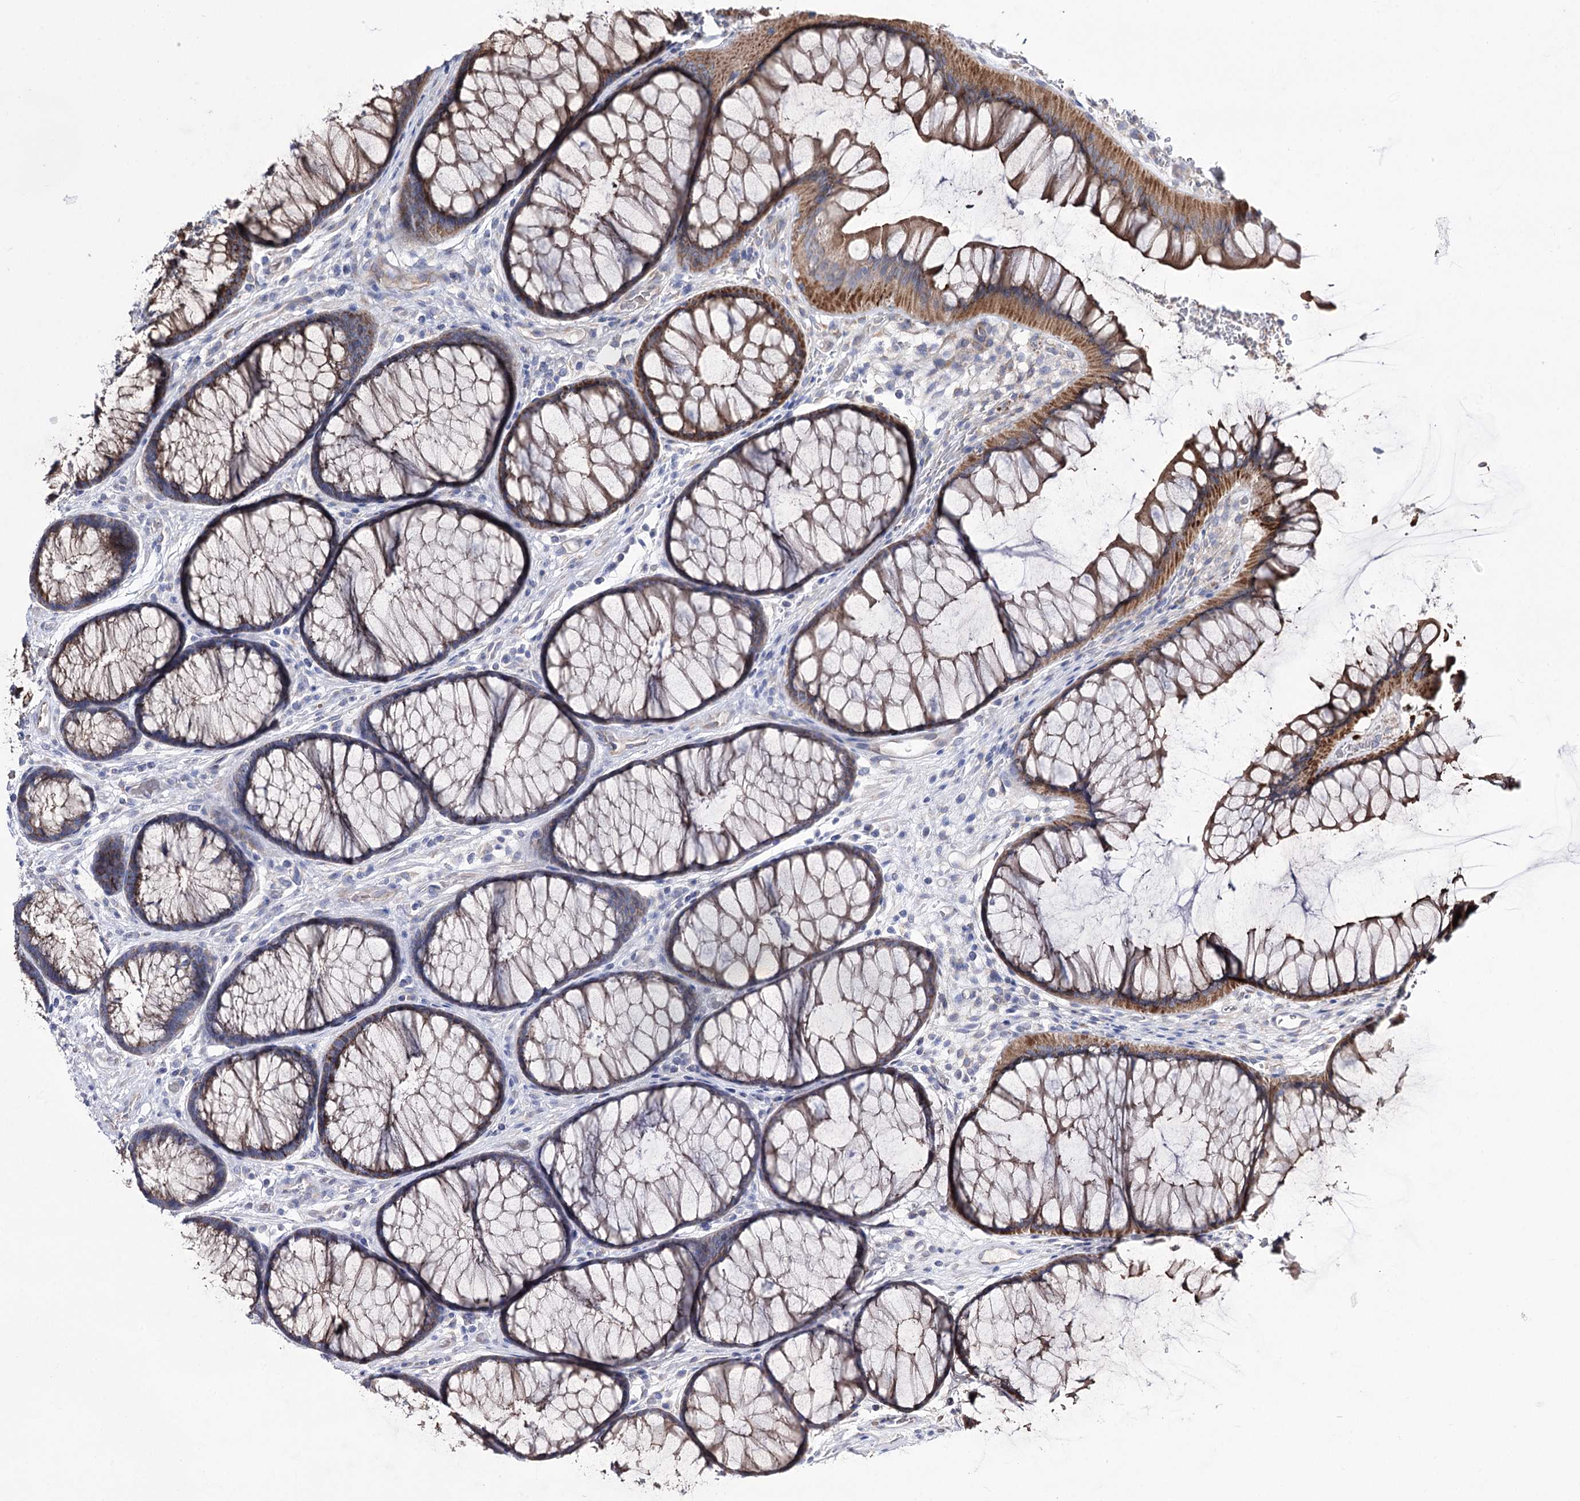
{"staining": {"intensity": "weak", "quantity": ">75%", "location": "cytoplasmic/membranous"}, "tissue": "colon", "cell_type": "Endothelial cells", "image_type": "normal", "snomed": [{"axis": "morphology", "description": "Normal tissue, NOS"}, {"axis": "topography", "description": "Colon"}], "caption": "This is a photomicrograph of immunohistochemistry (IHC) staining of normal colon, which shows weak expression in the cytoplasmic/membranous of endothelial cells.", "gene": "OSBPL5", "patient": {"sex": "female", "age": 82}}